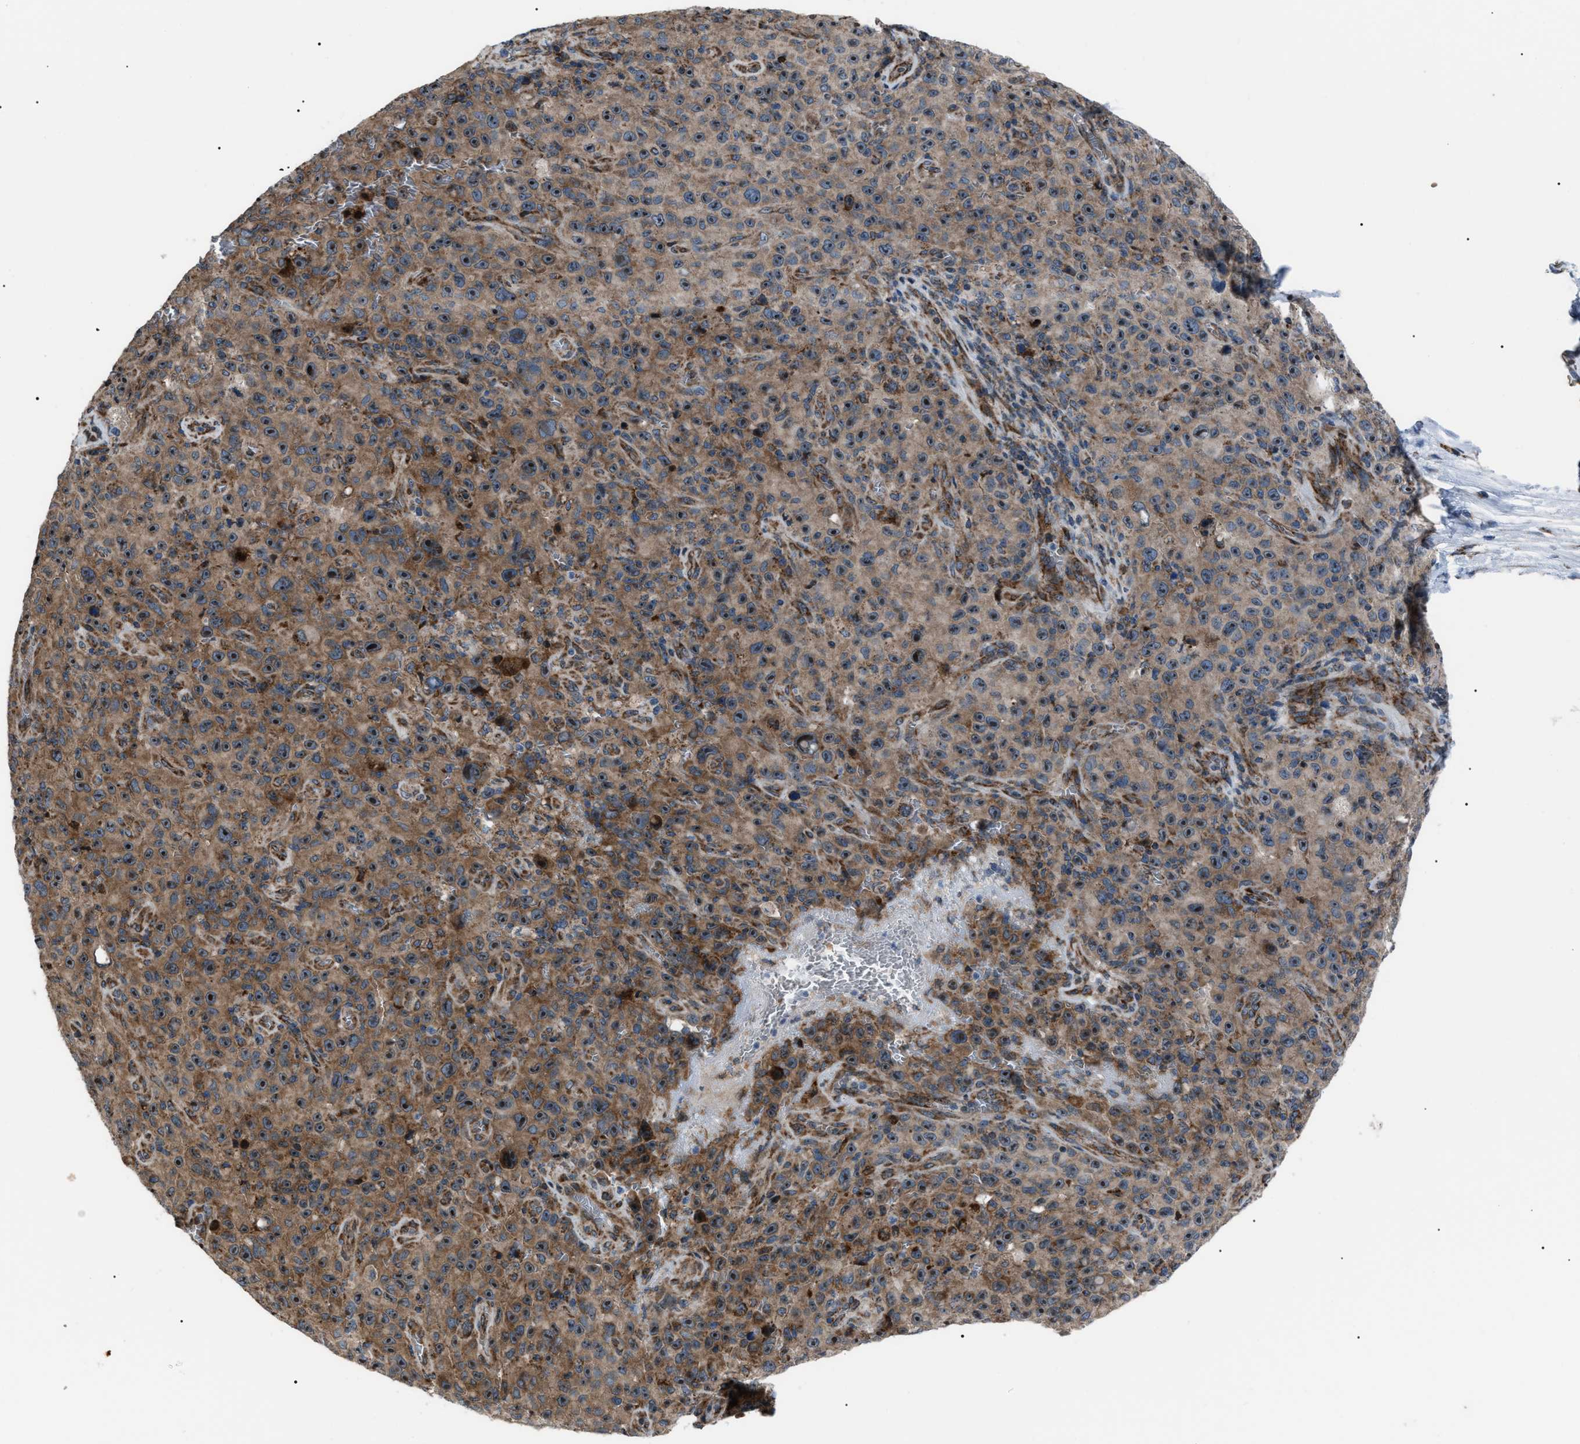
{"staining": {"intensity": "strong", "quantity": ">75%", "location": "cytoplasmic/membranous"}, "tissue": "melanoma", "cell_type": "Tumor cells", "image_type": "cancer", "snomed": [{"axis": "morphology", "description": "Malignant melanoma, NOS"}, {"axis": "topography", "description": "Skin"}], "caption": "Human malignant melanoma stained for a protein (brown) shows strong cytoplasmic/membranous positive staining in about >75% of tumor cells.", "gene": "AGO2", "patient": {"sex": "female", "age": 82}}